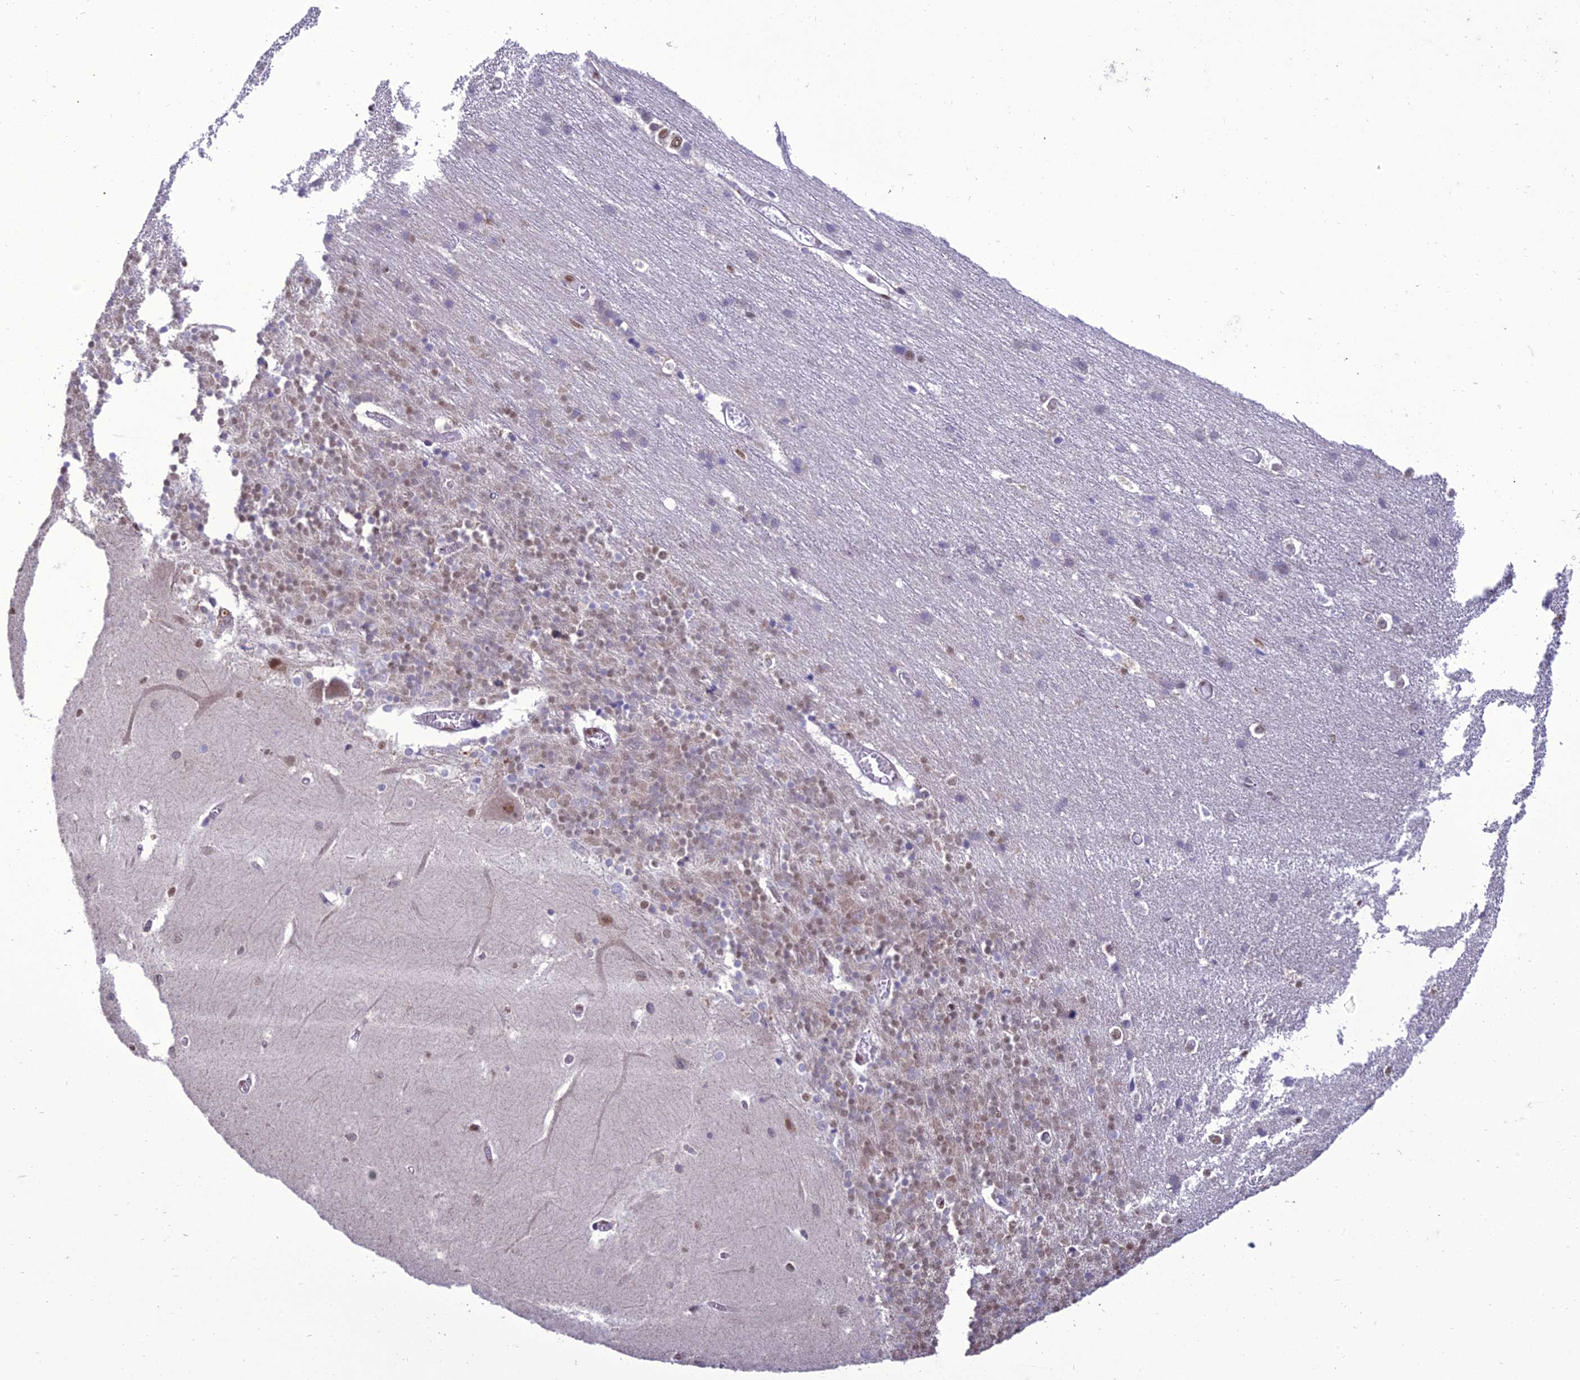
{"staining": {"intensity": "weak", "quantity": "<25%", "location": "nuclear"}, "tissue": "cerebellum", "cell_type": "Cells in granular layer", "image_type": "normal", "snomed": [{"axis": "morphology", "description": "Normal tissue, NOS"}, {"axis": "topography", "description": "Cerebellum"}], "caption": "Immunohistochemistry (IHC) of normal cerebellum demonstrates no expression in cells in granular layer. (DAB (3,3'-diaminobenzidine) immunohistochemistry (IHC) with hematoxylin counter stain).", "gene": "RANBP3", "patient": {"sex": "male", "age": 37}}